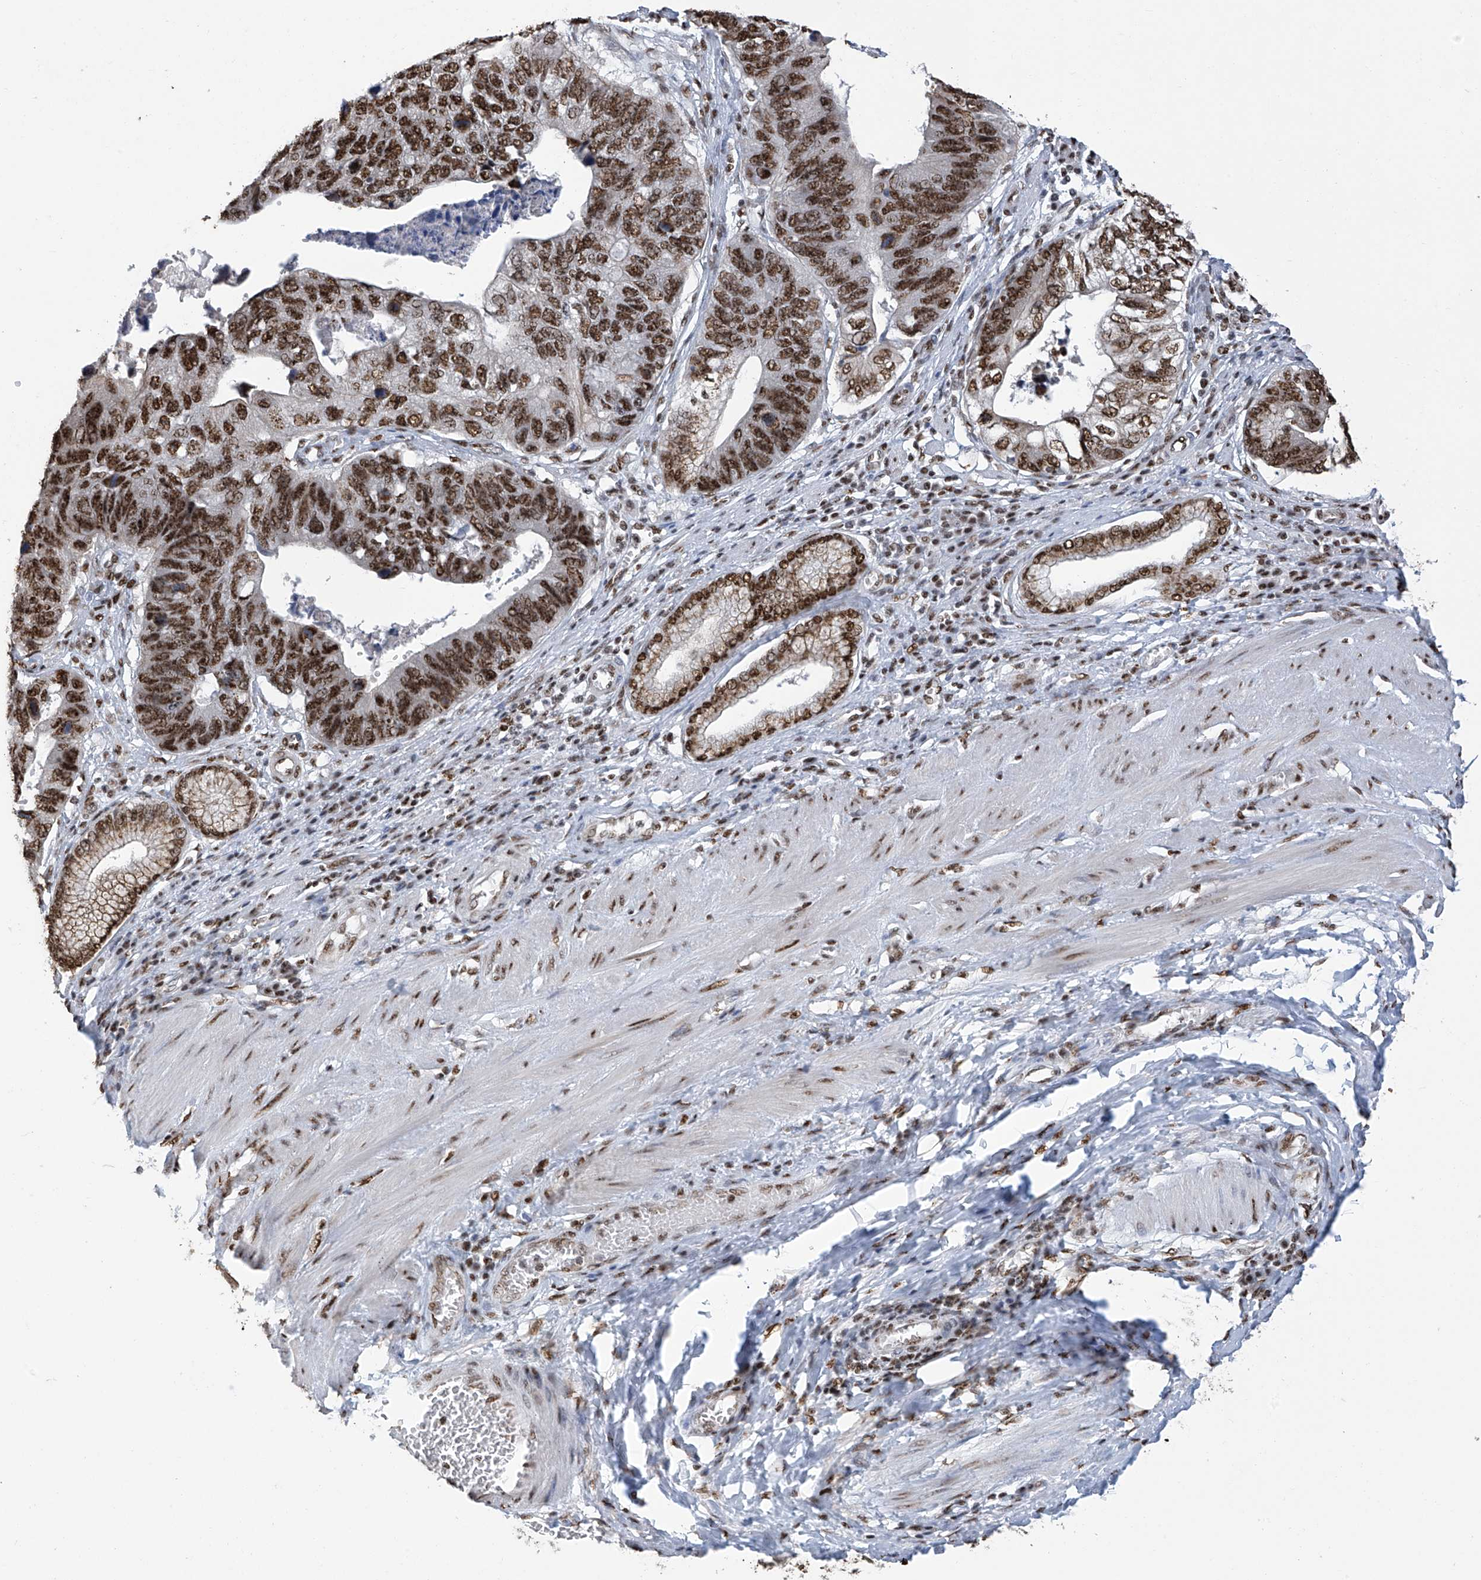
{"staining": {"intensity": "strong", "quantity": ">75%", "location": "nuclear"}, "tissue": "stomach cancer", "cell_type": "Tumor cells", "image_type": "cancer", "snomed": [{"axis": "morphology", "description": "Adenocarcinoma, NOS"}, {"axis": "topography", "description": "Stomach"}], "caption": "The image exhibits staining of stomach cancer, revealing strong nuclear protein expression (brown color) within tumor cells.", "gene": "APLF", "patient": {"sex": "male", "age": 59}}